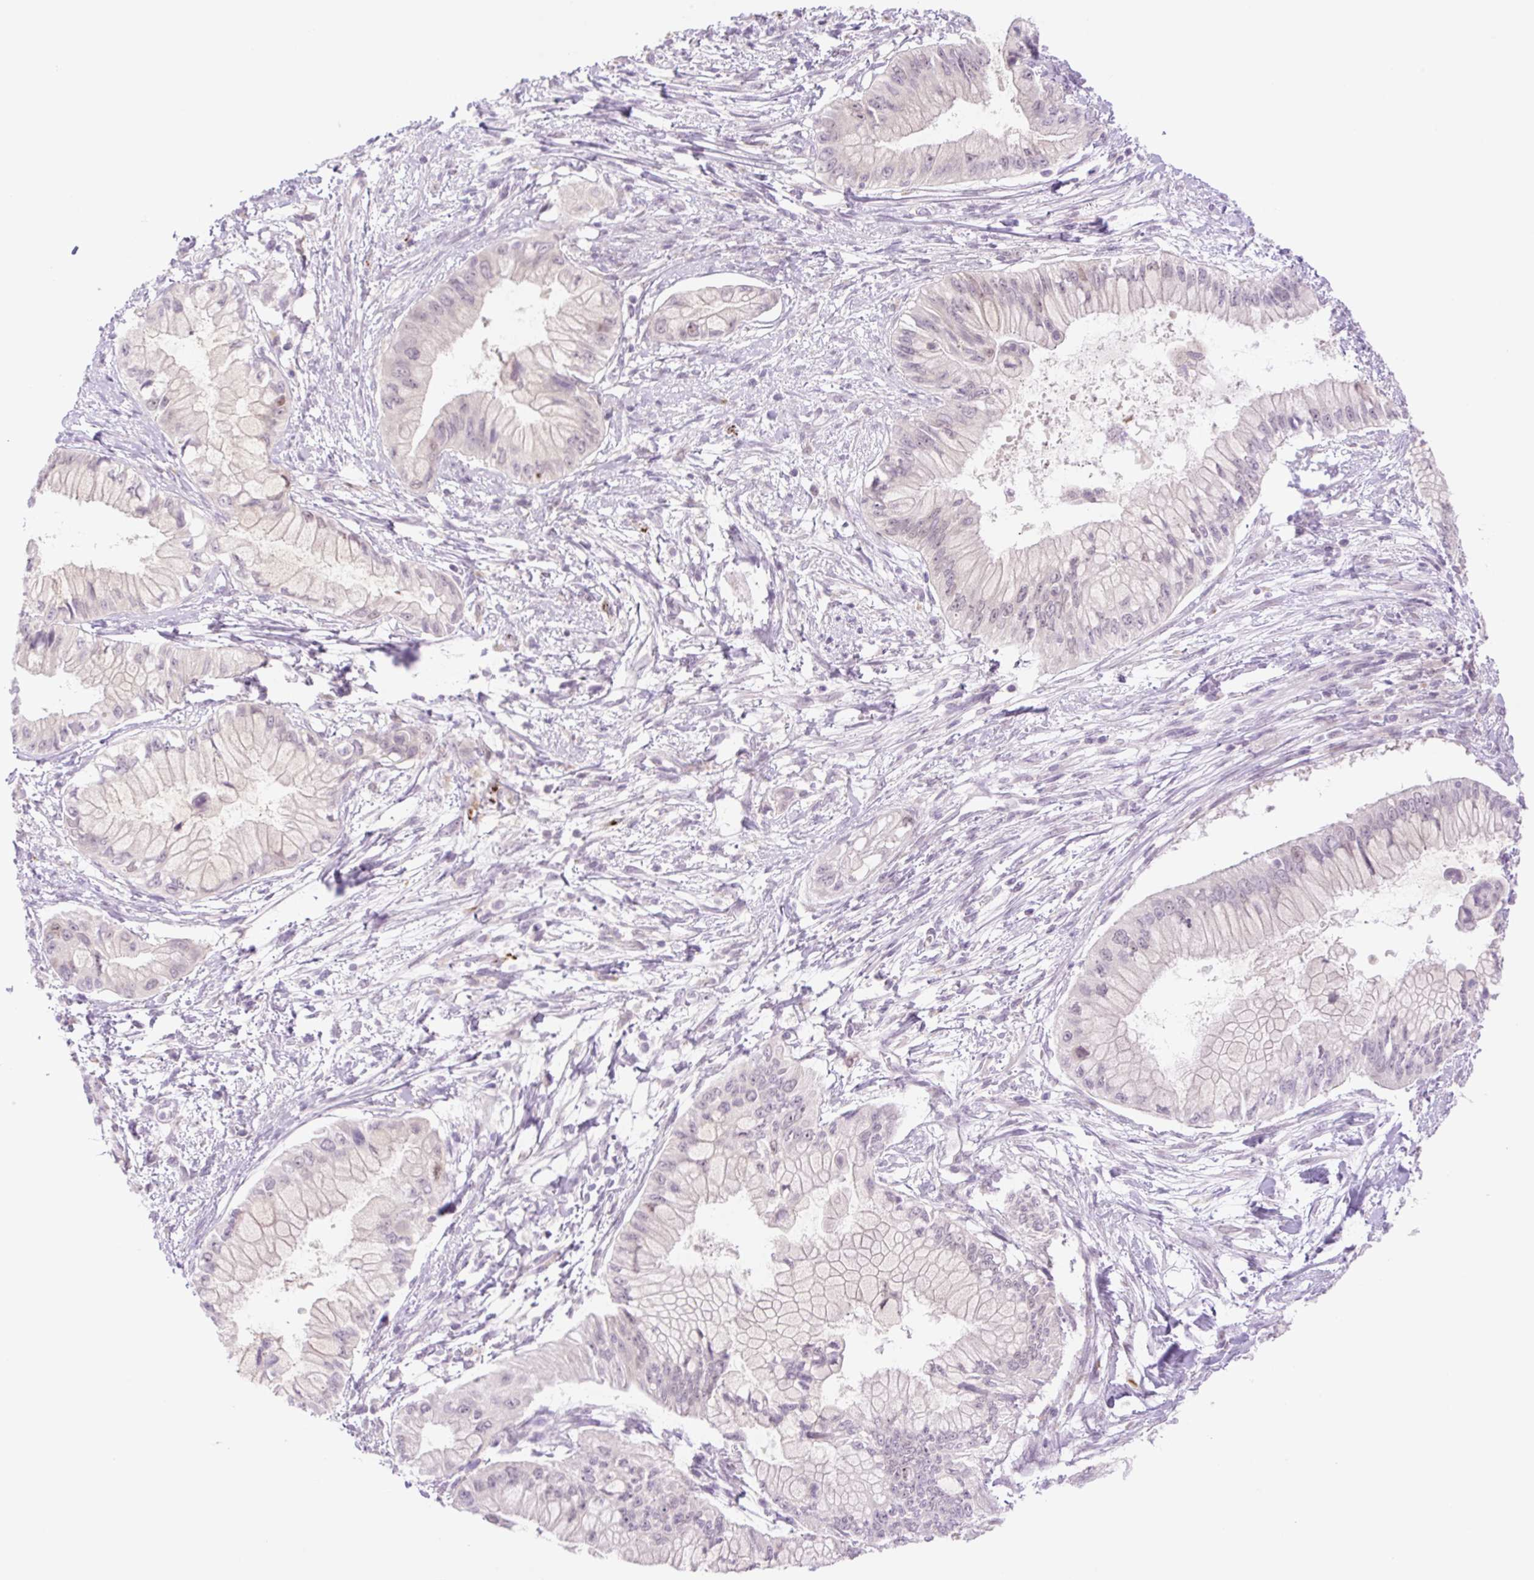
{"staining": {"intensity": "negative", "quantity": "none", "location": "none"}, "tissue": "pancreatic cancer", "cell_type": "Tumor cells", "image_type": "cancer", "snomed": [{"axis": "morphology", "description": "Adenocarcinoma, NOS"}, {"axis": "topography", "description": "Pancreas"}], "caption": "A micrograph of pancreatic cancer (adenocarcinoma) stained for a protein shows no brown staining in tumor cells.", "gene": "SPRYD4", "patient": {"sex": "male", "age": 48}}